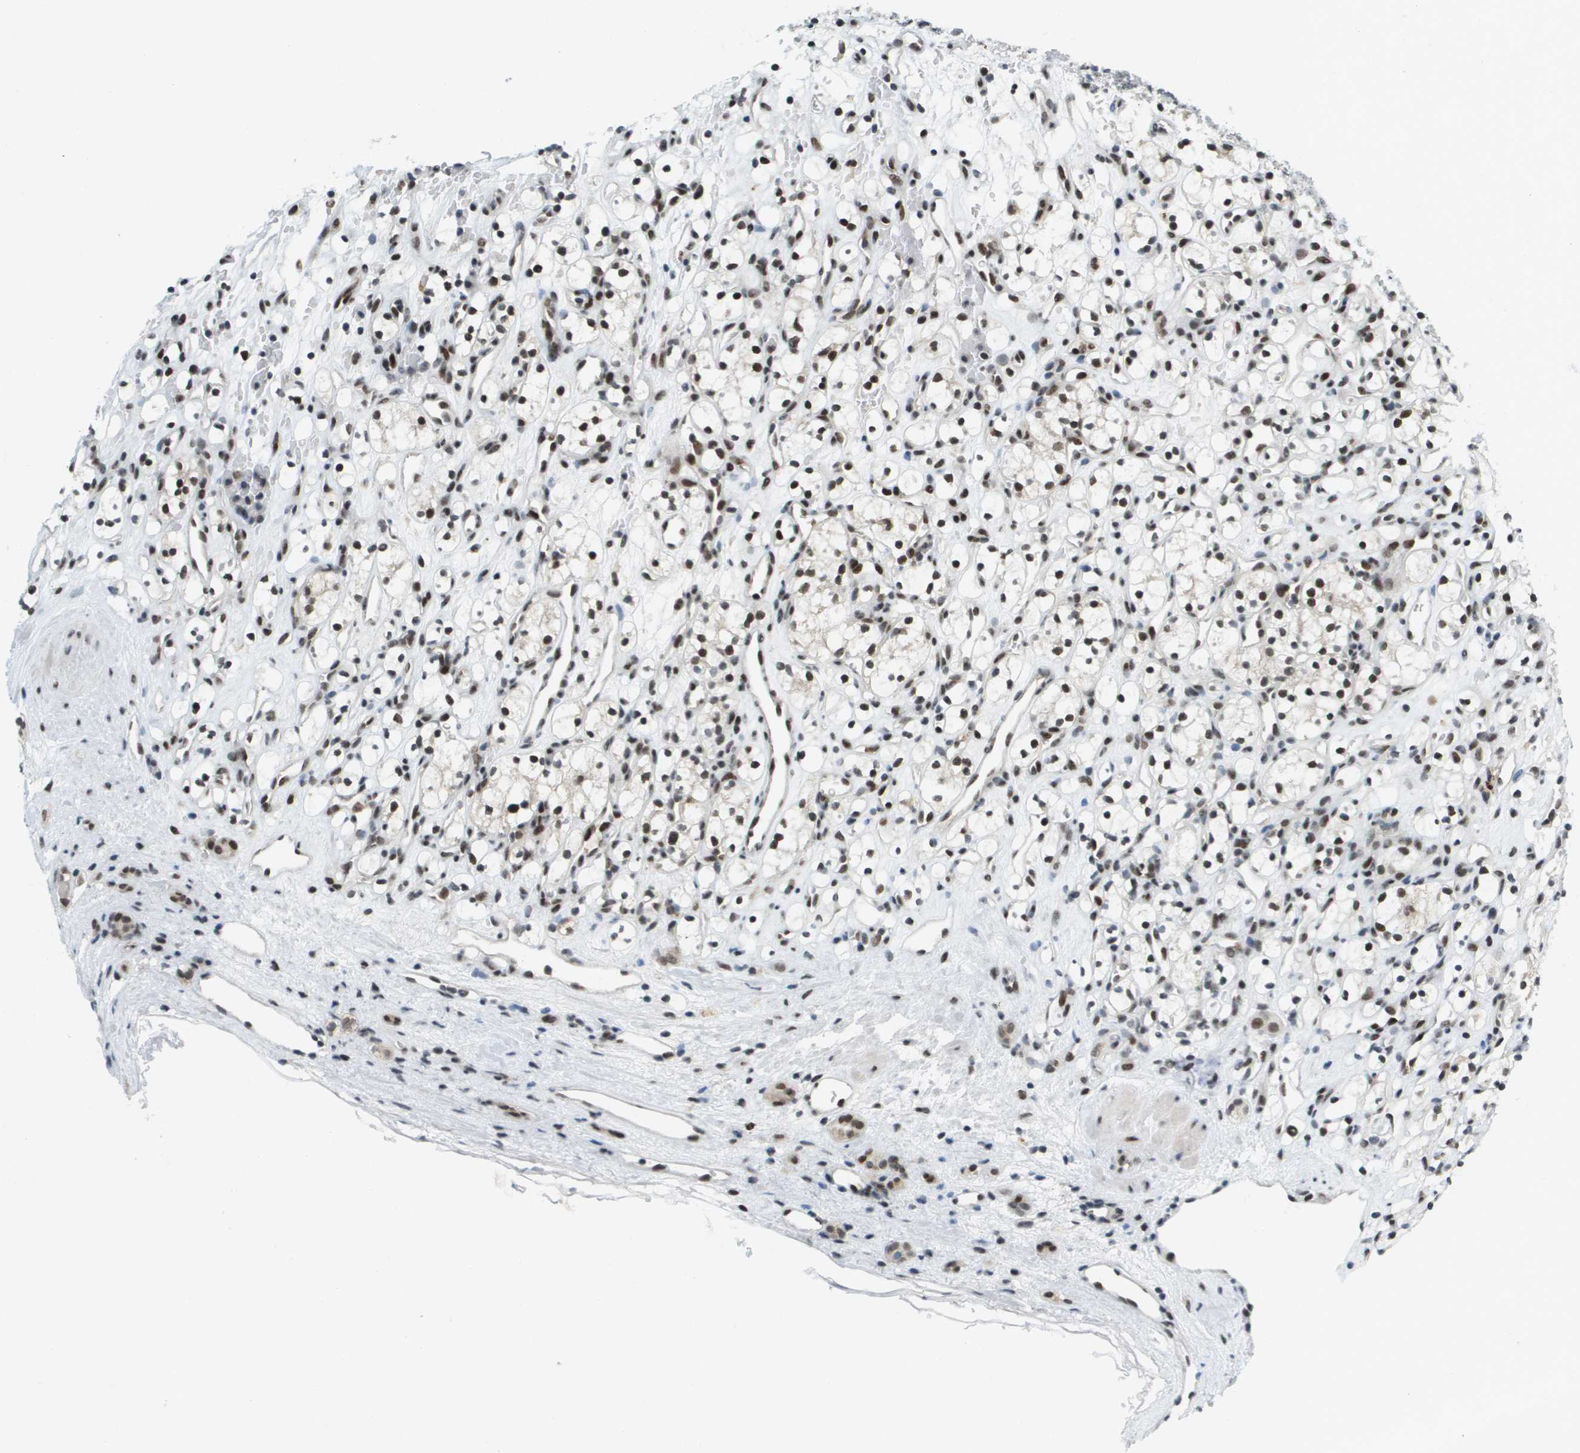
{"staining": {"intensity": "strong", "quantity": ">75%", "location": "nuclear"}, "tissue": "renal cancer", "cell_type": "Tumor cells", "image_type": "cancer", "snomed": [{"axis": "morphology", "description": "Adenocarcinoma, NOS"}, {"axis": "topography", "description": "Kidney"}], "caption": "Immunohistochemical staining of renal adenocarcinoma displays high levels of strong nuclear positivity in approximately >75% of tumor cells.", "gene": "IRF7", "patient": {"sex": "female", "age": 60}}